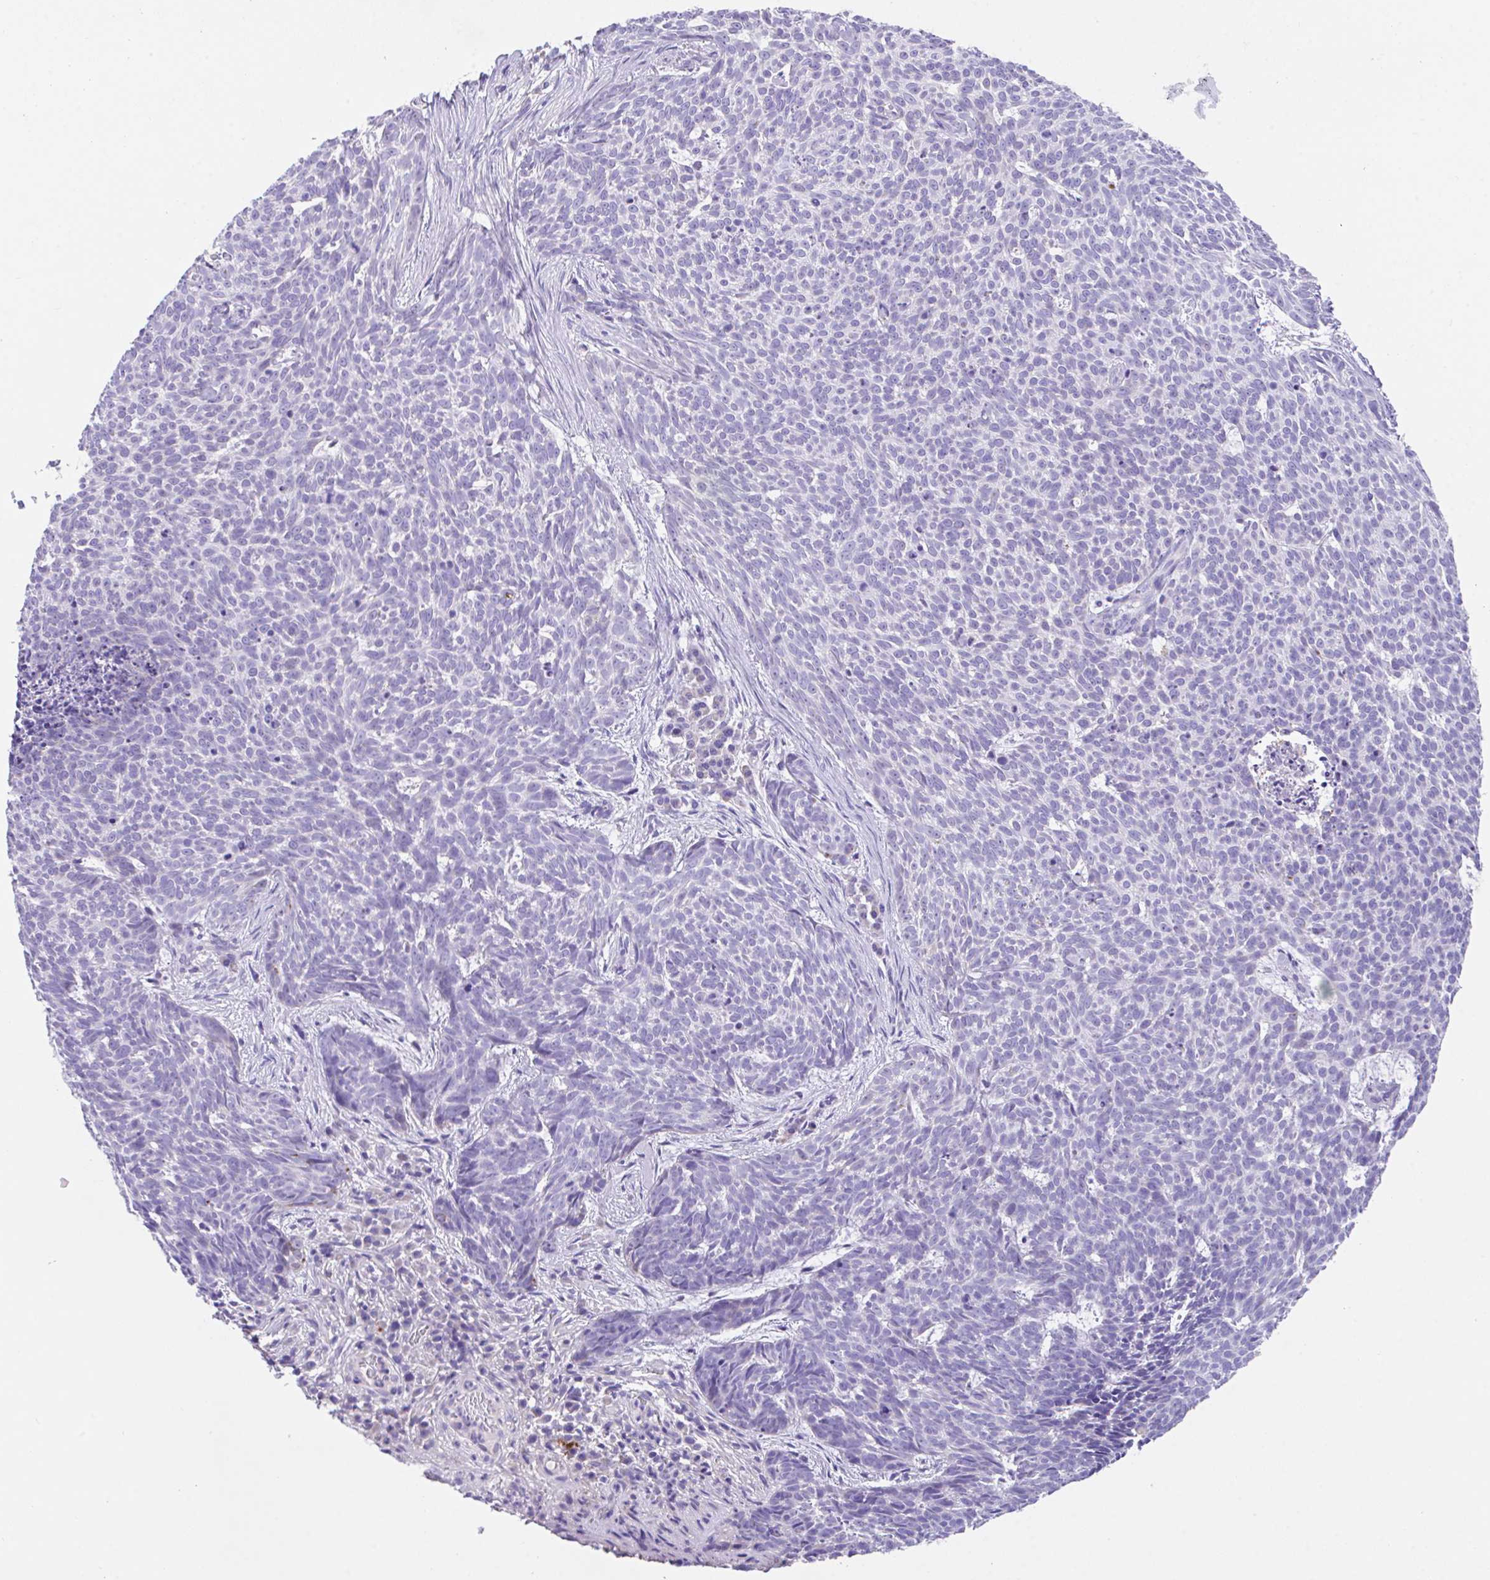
{"staining": {"intensity": "negative", "quantity": "none", "location": "none"}, "tissue": "skin cancer", "cell_type": "Tumor cells", "image_type": "cancer", "snomed": [{"axis": "morphology", "description": "Basal cell carcinoma"}, {"axis": "topography", "description": "Skin"}], "caption": "IHC photomicrograph of neoplastic tissue: human basal cell carcinoma (skin) stained with DAB demonstrates no significant protein positivity in tumor cells.", "gene": "SLC16A6", "patient": {"sex": "female", "age": 93}}